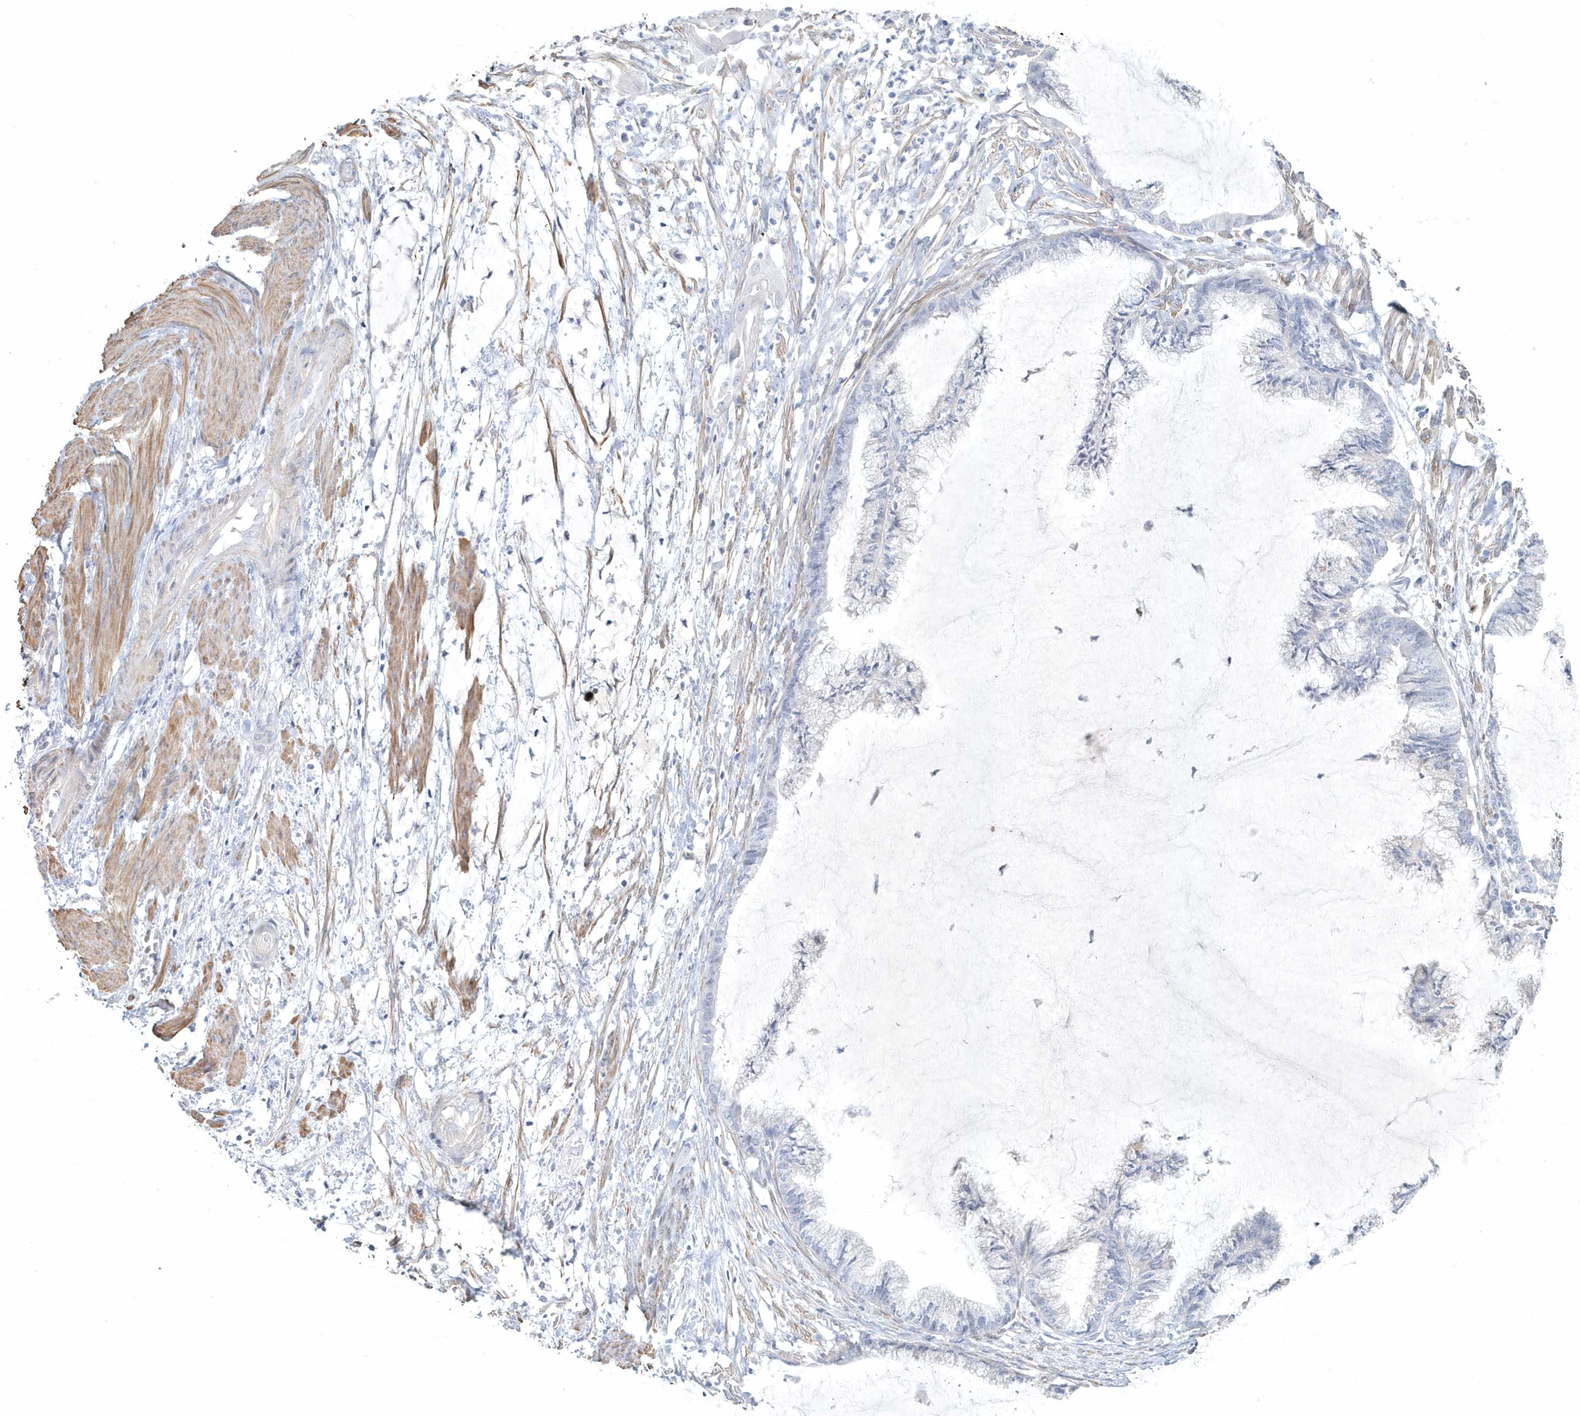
{"staining": {"intensity": "negative", "quantity": "none", "location": "none"}, "tissue": "endometrial cancer", "cell_type": "Tumor cells", "image_type": "cancer", "snomed": [{"axis": "morphology", "description": "Adenocarcinoma, NOS"}, {"axis": "topography", "description": "Endometrium"}], "caption": "Tumor cells show no significant staining in adenocarcinoma (endometrial).", "gene": "MYOT", "patient": {"sex": "female", "age": 86}}